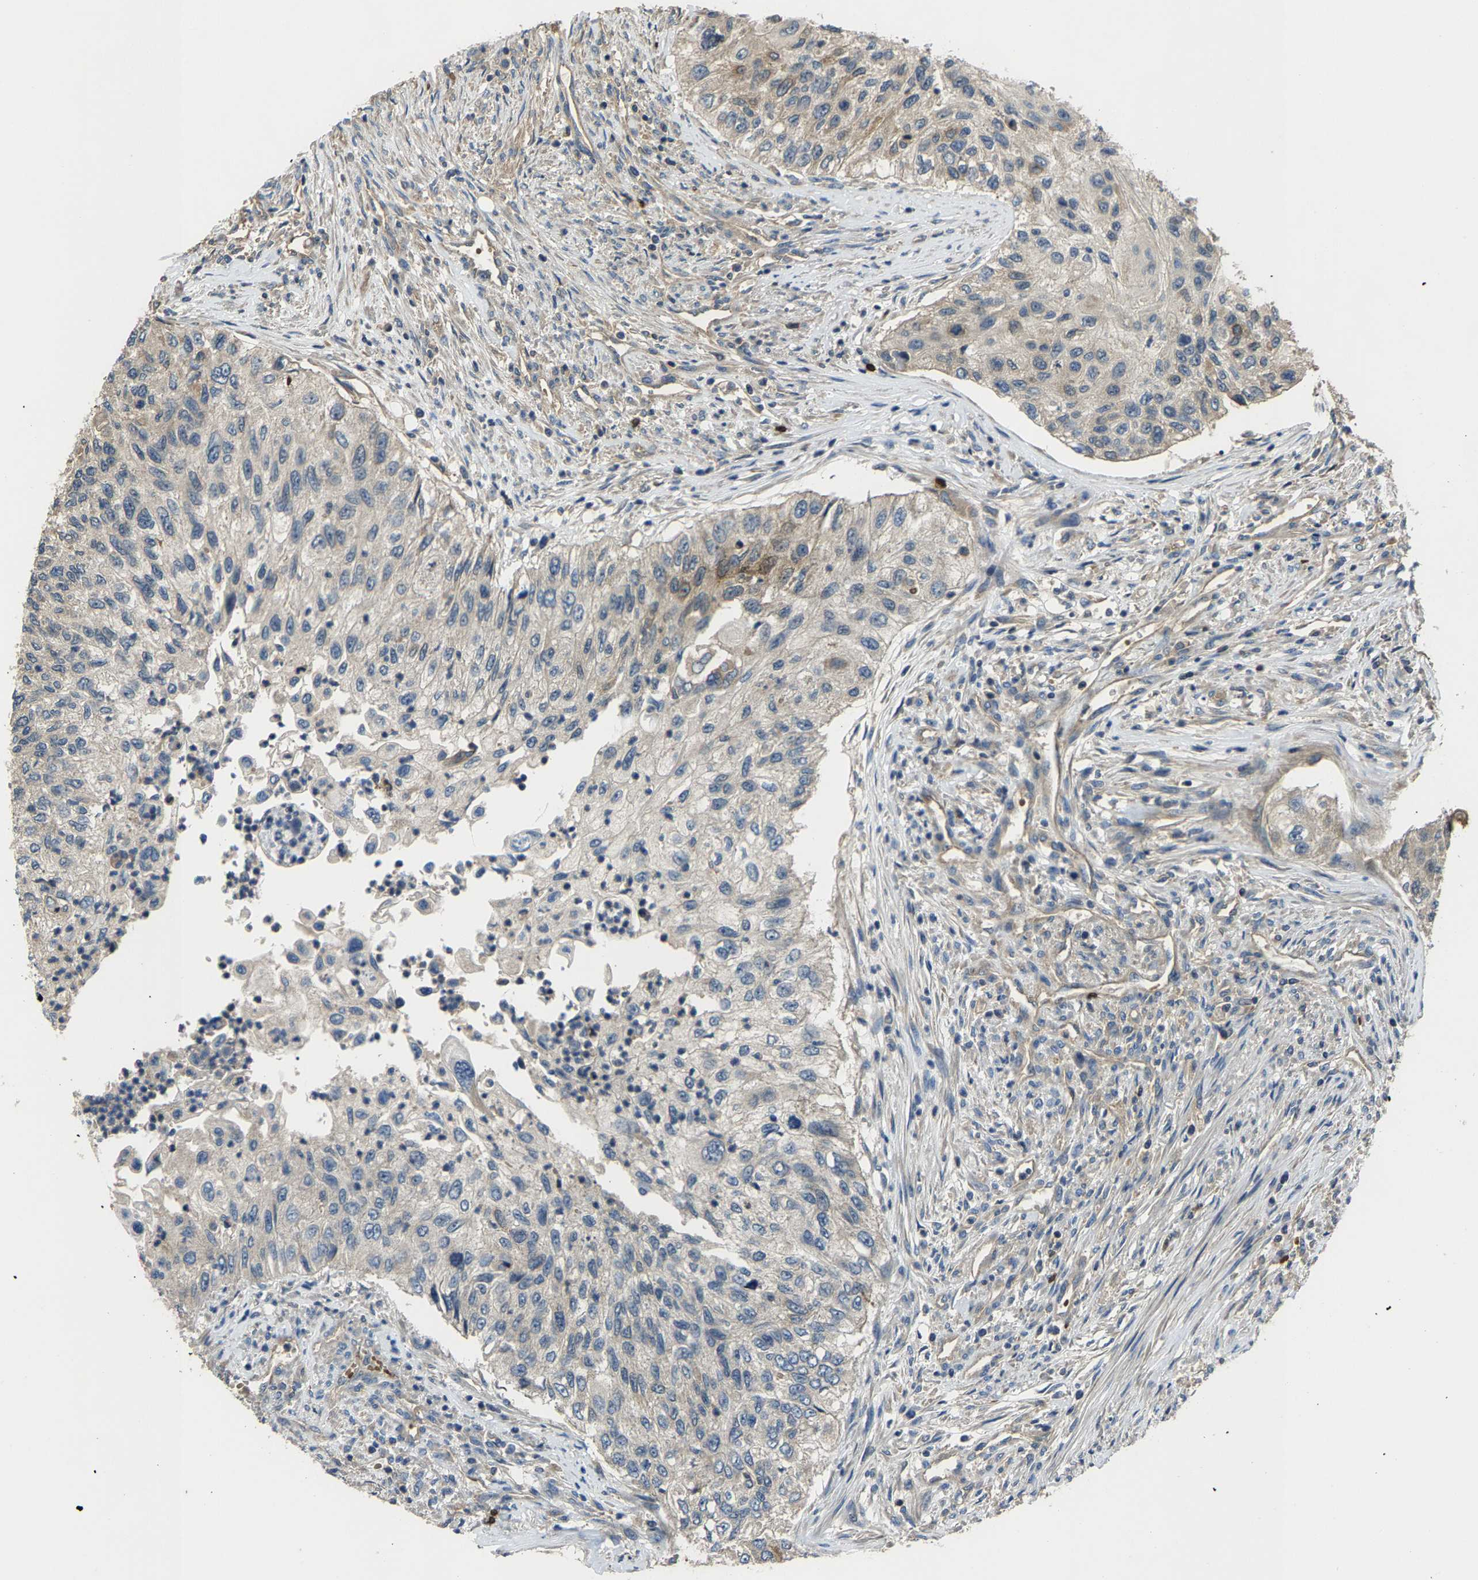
{"staining": {"intensity": "weak", "quantity": "<25%", "location": "cytoplasmic/membranous"}, "tissue": "urothelial cancer", "cell_type": "Tumor cells", "image_type": "cancer", "snomed": [{"axis": "morphology", "description": "Urothelial carcinoma, High grade"}, {"axis": "topography", "description": "Urinary bladder"}], "caption": "Urothelial carcinoma (high-grade) was stained to show a protein in brown. There is no significant staining in tumor cells. Brightfield microscopy of immunohistochemistry stained with DAB (3,3'-diaminobenzidine) (brown) and hematoxylin (blue), captured at high magnification.", "gene": "AGBL3", "patient": {"sex": "female", "age": 60}}